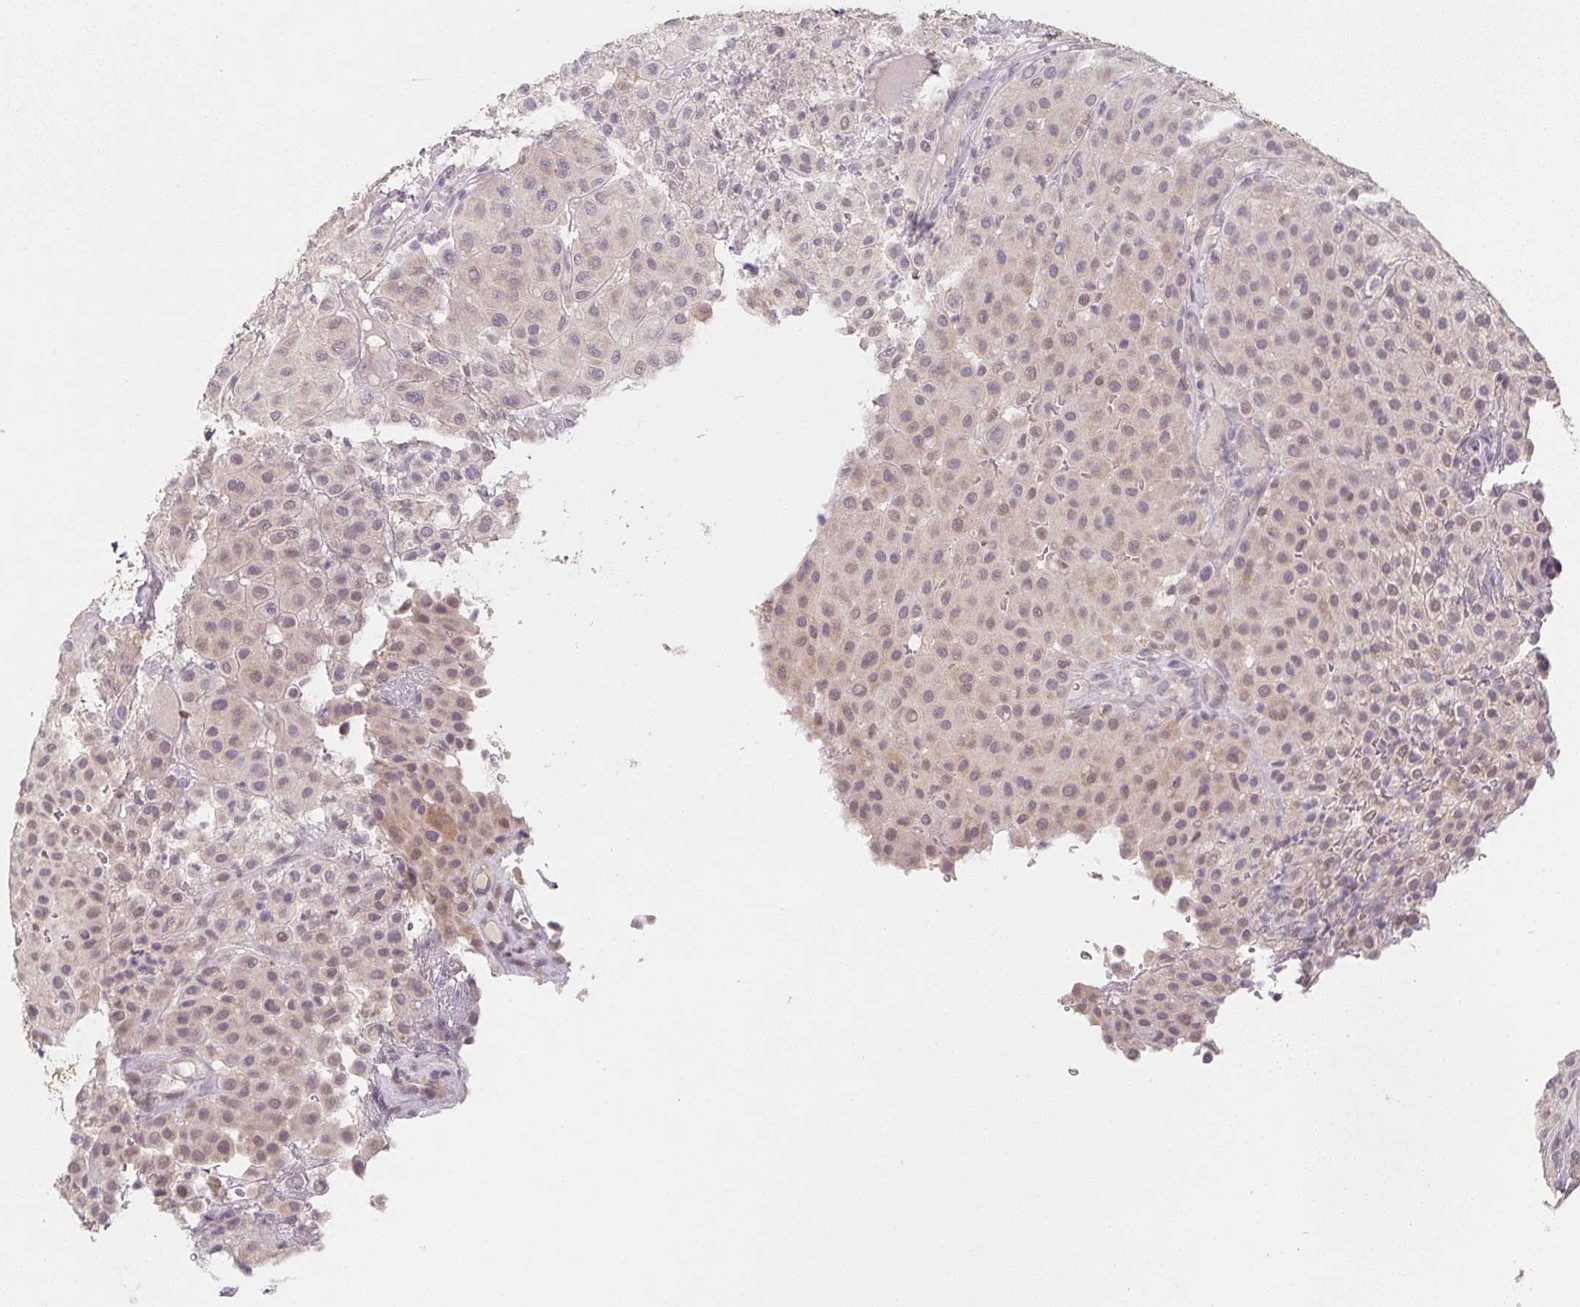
{"staining": {"intensity": "weak", "quantity": "<25%", "location": "cytoplasmic/membranous,nuclear"}, "tissue": "melanoma", "cell_type": "Tumor cells", "image_type": "cancer", "snomed": [{"axis": "morphology", "description": "Malignant melanoma, Metastatic site"}, {"axis": "topography", "description": "Smooth muscle"}], "caption": "A high-resolution image shows IHC staining of malignant melanoma (metastatic site), which shows no significant staining in tumor cells. (Stains: DAB immunohistochemistry with hematoxylin counter stain, Microscopy: brightfield microscopy at high magnification).", "gene": "SOAT1", "patient": {"sex": "male", "age": 41}}